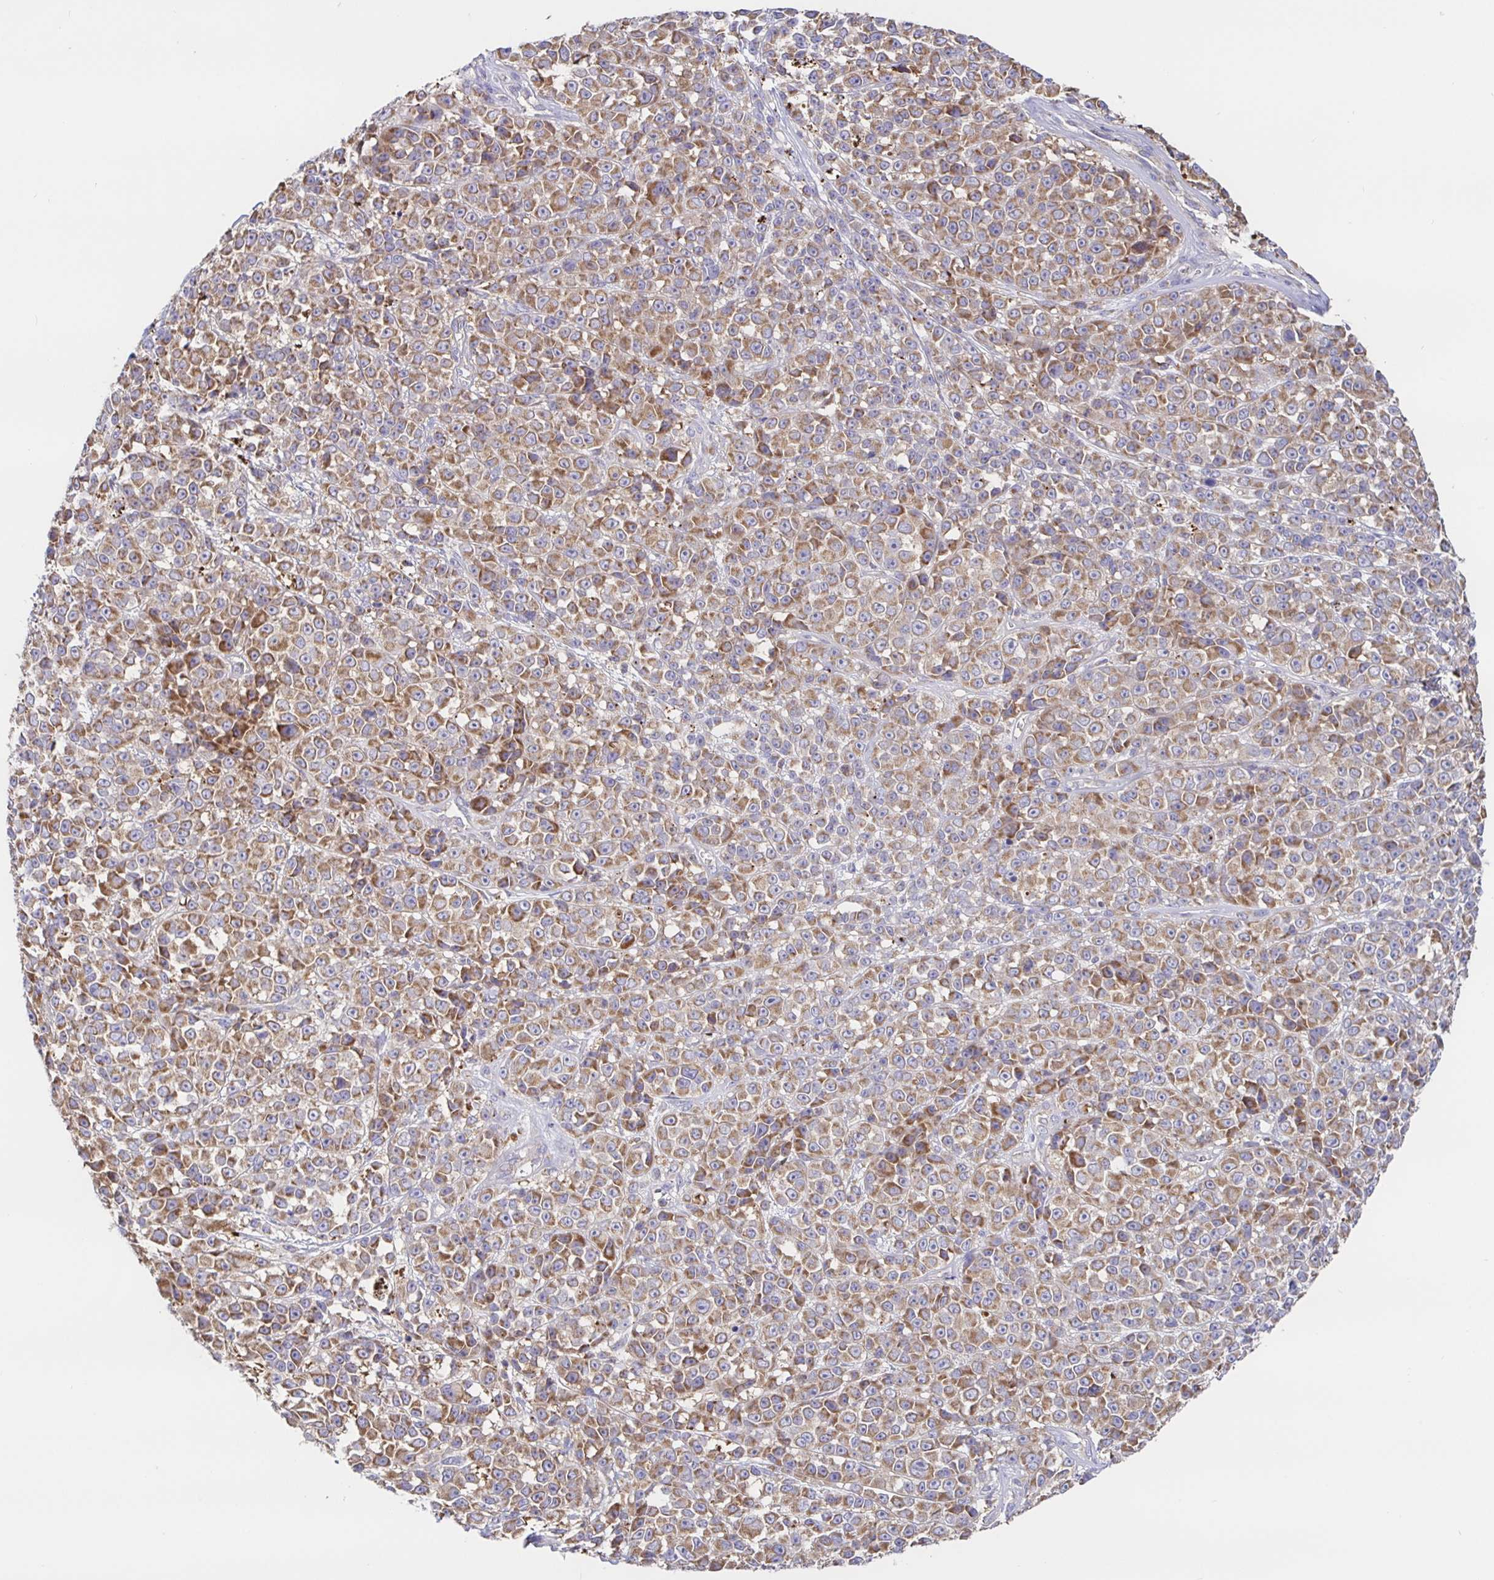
{"staining": {"intensity": "moderate", "quantity": ">75%", "location": "cytoplasmic/membranous"}, "tissue": "melanoma", "cell_type": "Tumor cells", "image_type": "cancer", "snomed": [{"axis": "morphology", "description": "Malignant melanoma, NOS"}, {"axis": "topography", "description": "Skin"}, {"axis": "topography", "description": "Skin of back"}], "caption": "Malignant melanoma stained for a protein shows moderate cytoplasmic/membranous positivity in tumor cells.", "gene": "PRDX3", "patient": {"sex": "male", "age": 91}}